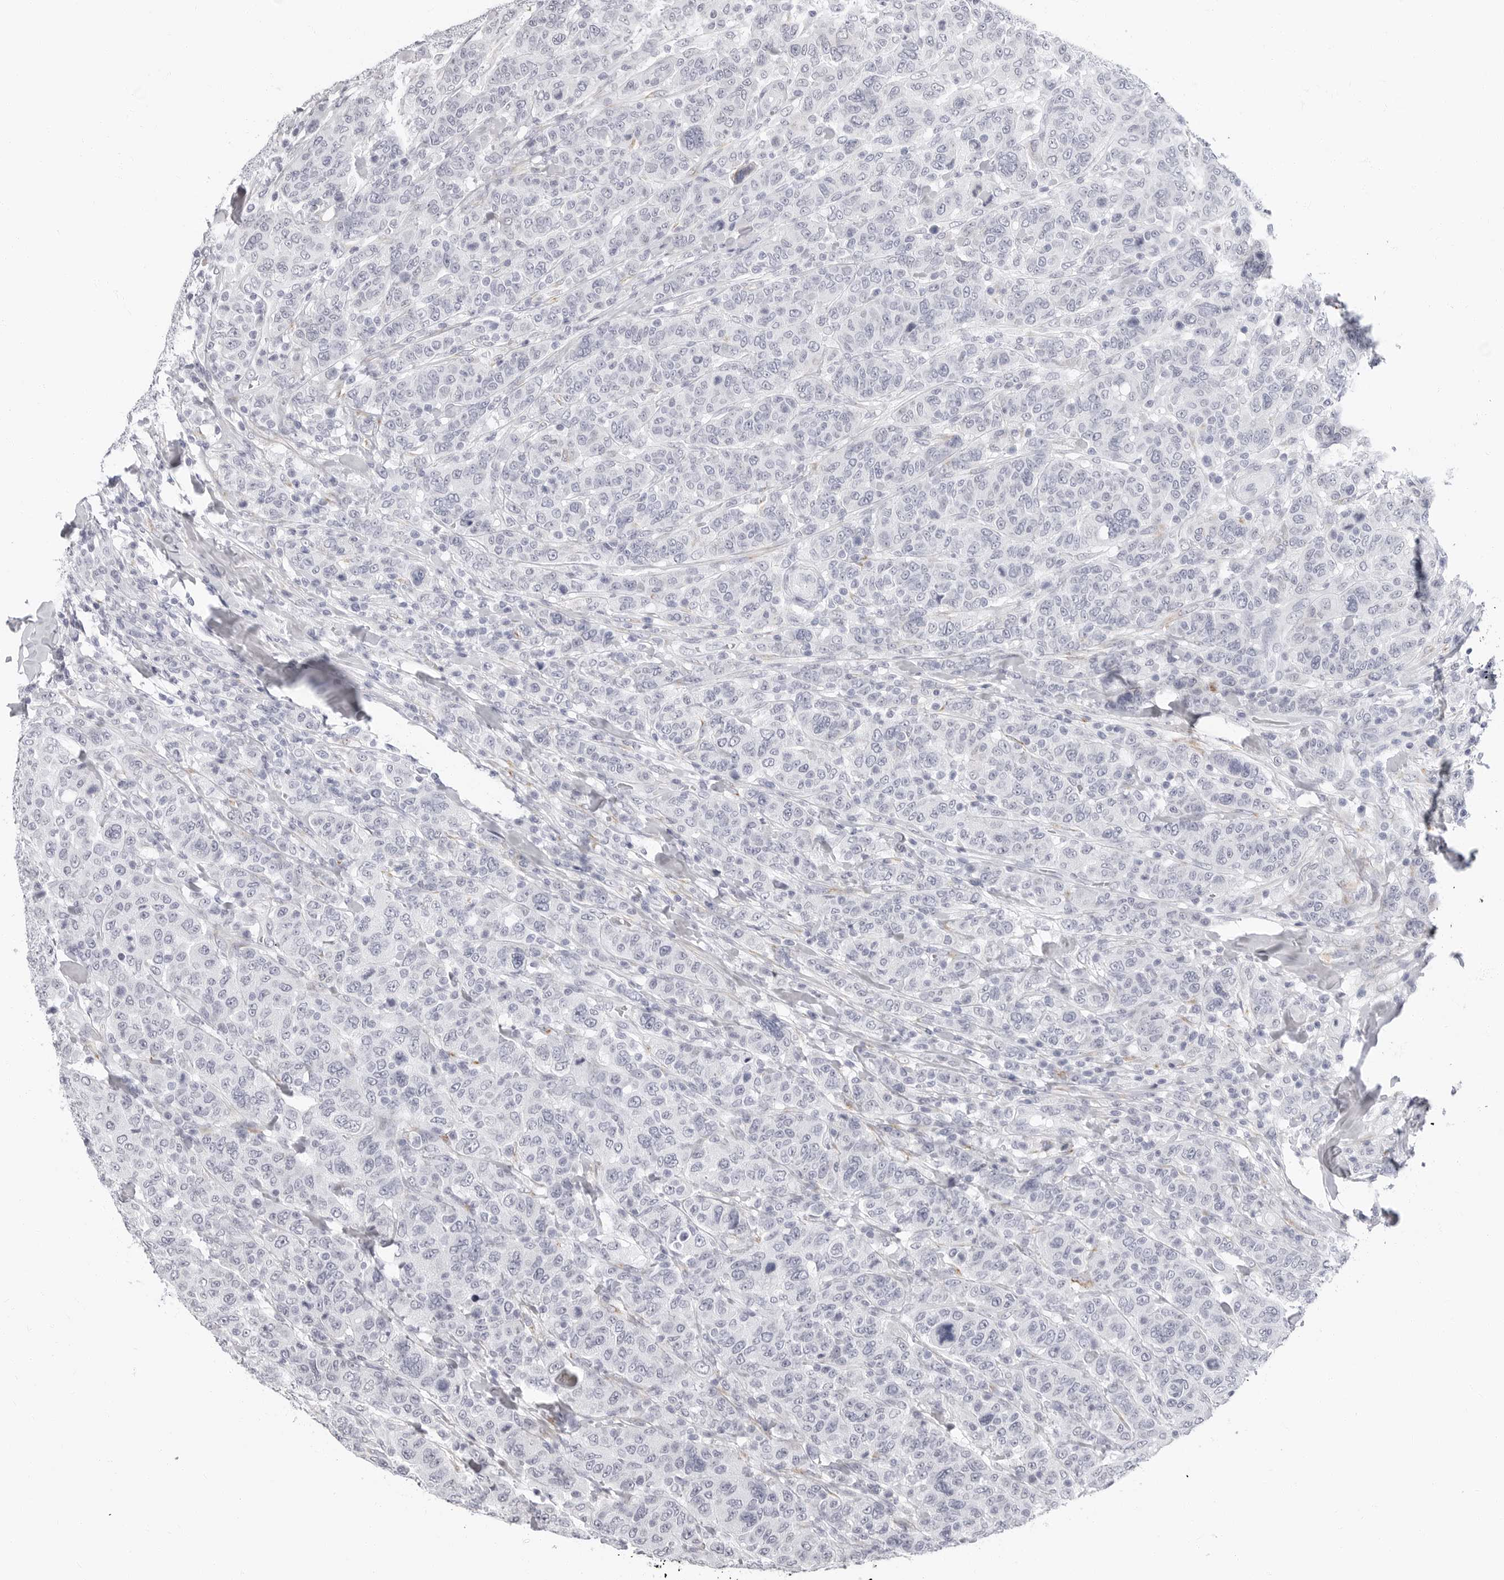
{"staining": {"intensity": "negative", "quantity": "none", "location": "none"}, "tissue": "breast cancer", "cell_type": "Tumor cells", "image_type": "cancer", "snomed": [{"axis": "morphology", "description": "Duct carcinoma"}, {"axis": "topography", "description": "Breast"}], "caption": "Intraductal carcinoma (breast) was stained to show a protein in brown. There is no significant positivity in tumor cells.", "gene": "ERICH3", "patient": {"sex": "female", "age": 37}}